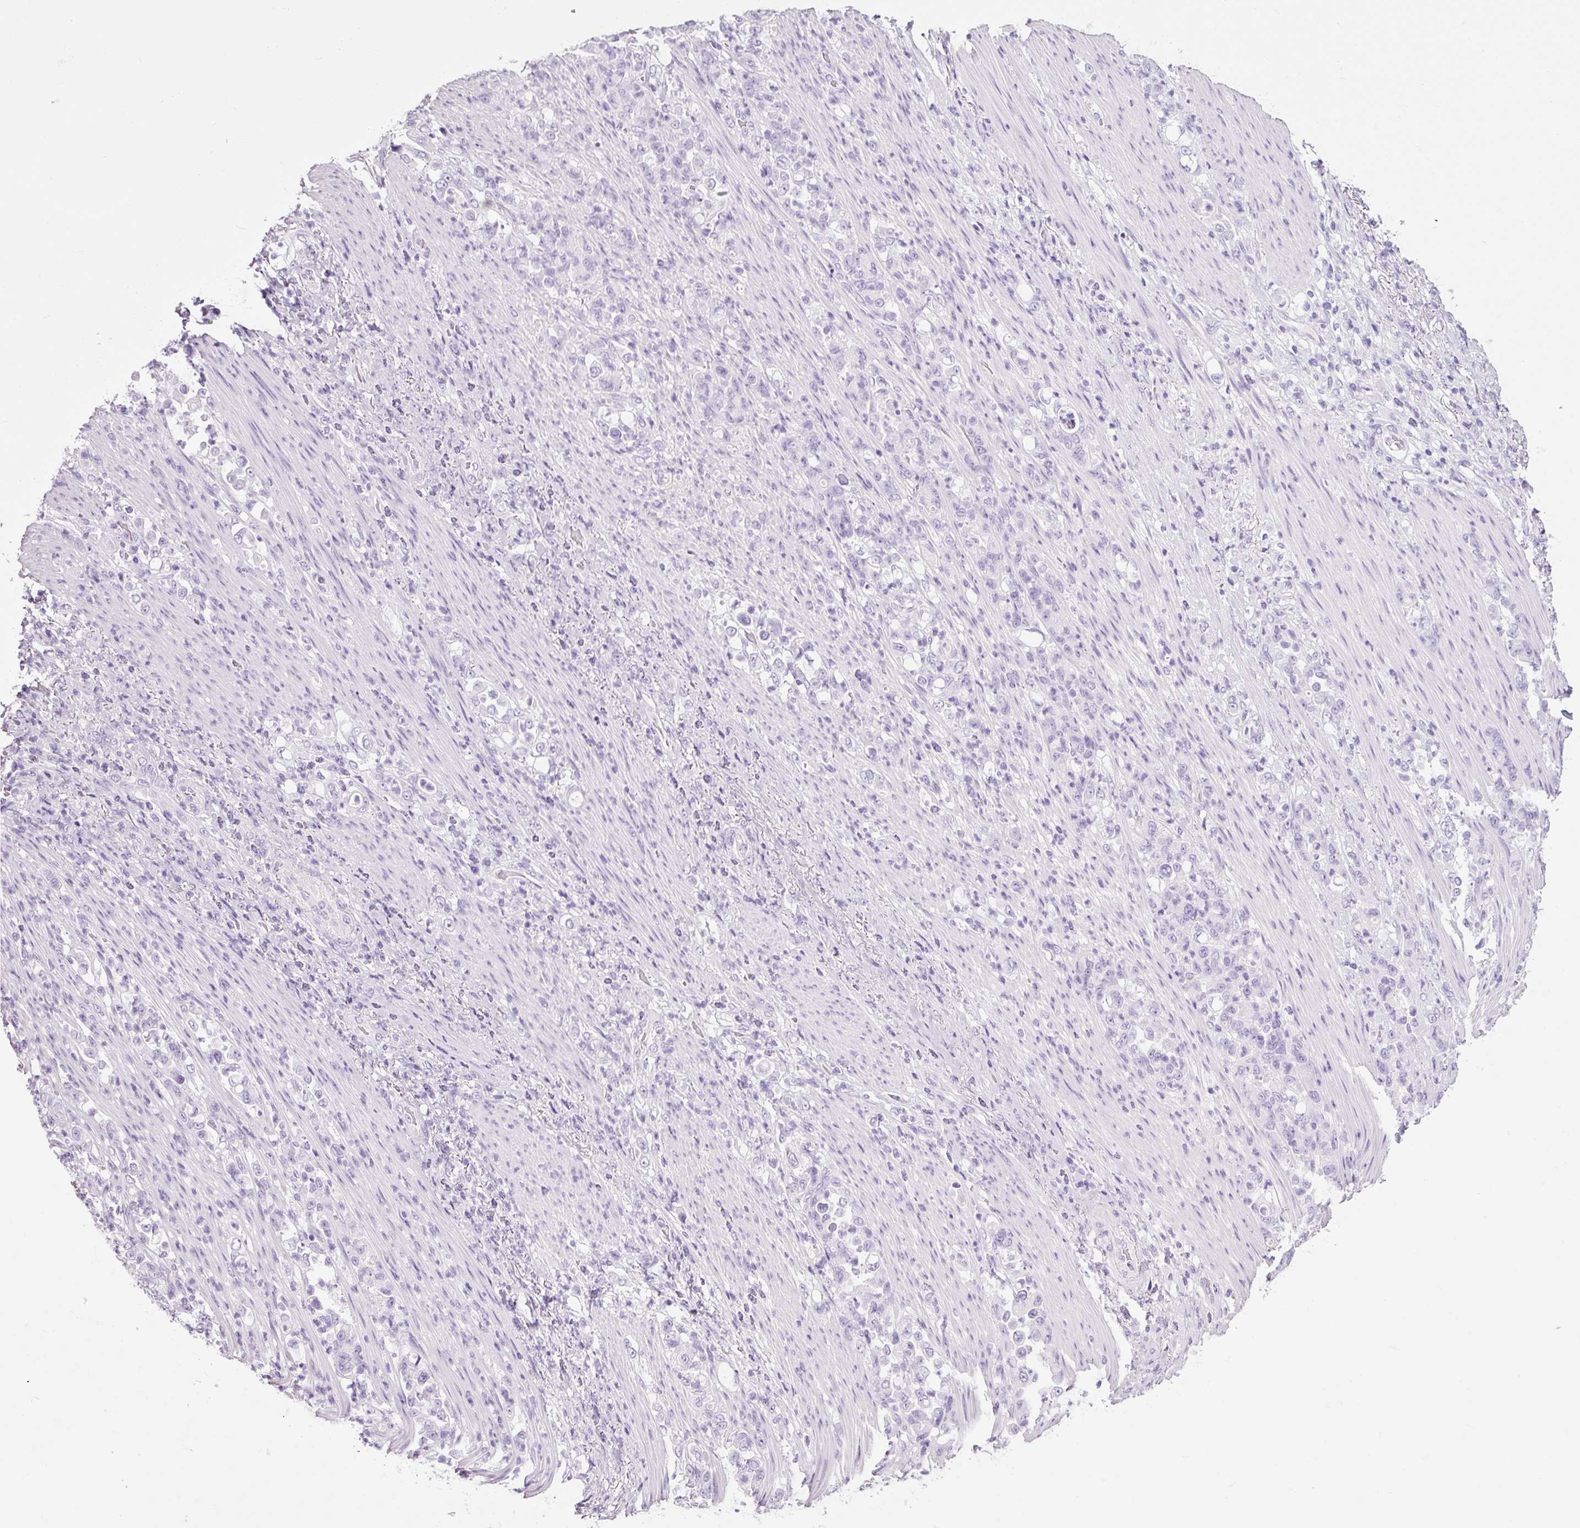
{"staining": {"intensity": "negative", "quantity": "none", "location": "none"}, "tissue": "stomach cancer", "cell_type": "Tumor cells", "image_type": "cancer", "snomed": [{"axis": "morphology", "description": "Normal tissue, NOS"}, {"axis": "morphology", "description": "Adenocarcinoma, NOS"}, {"axis": "topography", "description": "Stomach"}], "caption": "DAB immunohistochemical staining of stomach adenocarcinoma reveals no significant staining in tumor cells.", "gene": "ADSS1", "patient": {"sex": "female", "age": 79}}